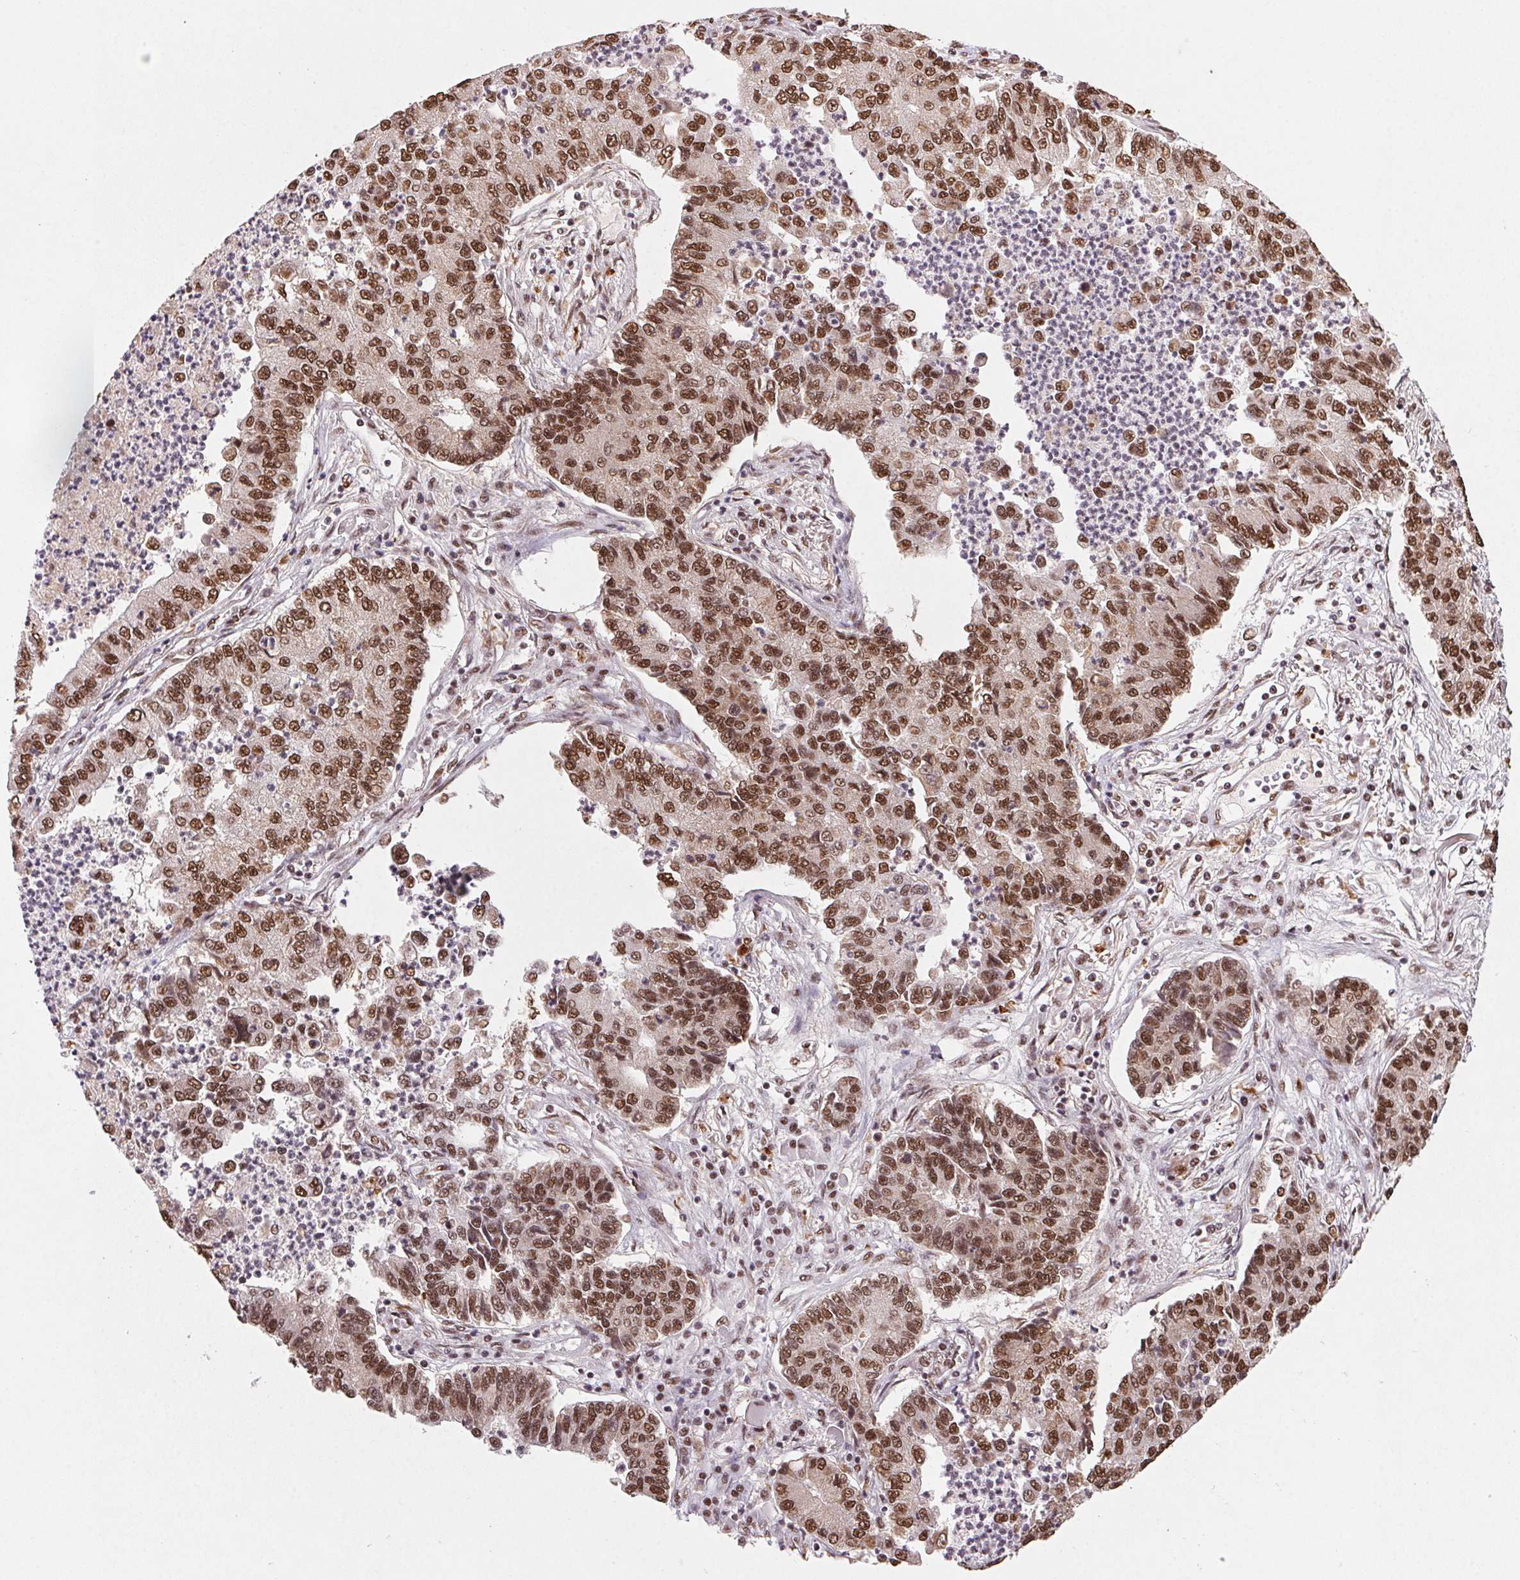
{"staining": {"intensity": "moderate", "quantity": ">75%", "location": "nuclear"}, "tissue": "lung cancer", "cell_type": "Tumor cells", "image_type": "cancer", "snomed": [{"axis": "morphology", "description": "Adenocarcinoma, NOS"}, {"axis": "topography", "description": "Lung"}], "caption": "Approximately >75% of tumor cells in lung cancer (adenocarcinoma) exhibit moderate nuclear protein positivity as visualized by brown immunohistochemical staining.", "gene": "SNRPG", "patient": {"sex": "female", "age": 57}}